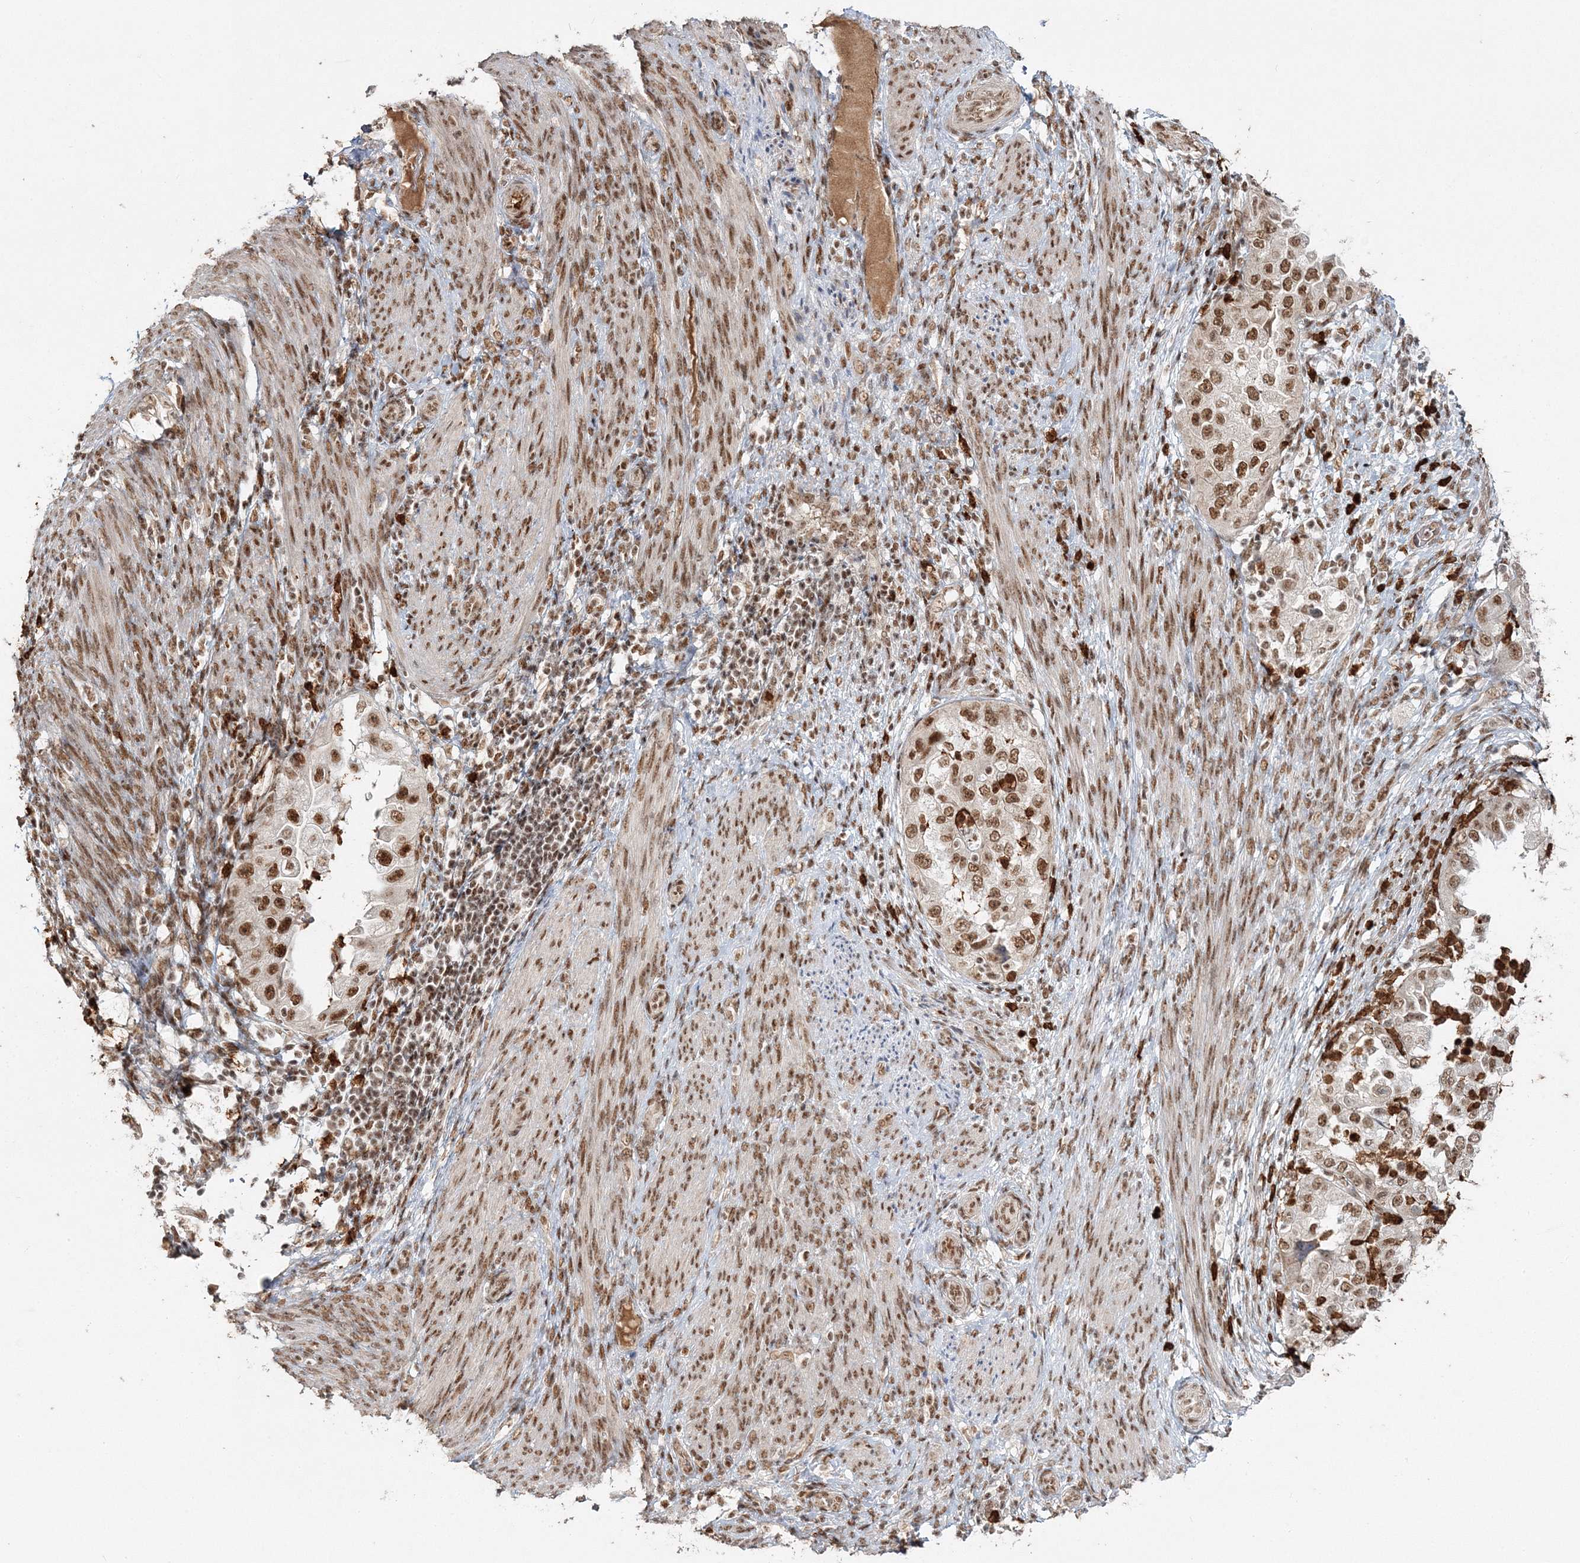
{"staining": {"intensity": "strong", "quantity": ">75%", "location": "nuclear"}, "tissue": "endometrial cancer", "cell_type": "Tumor cells", "image_type": "cancer", "snomed": [{"axis": "morphology", "description": "Adenocarcinoma, NOS"}, {"axis": "topography", "description": "Endometrium"}], "caption": "Immunohistochemistry (IHC) image of neoplastic tissue: human endometrial cancer (adenocarcinoma) stained using immunohistochemistry (IHC) shows high levels of strong protein expression localized specifically in the nuclear of tumor cells, appearing as a nuclear brown color.", "gene": "QRICH1", "patient": {"sex": "female", "age": 85}}